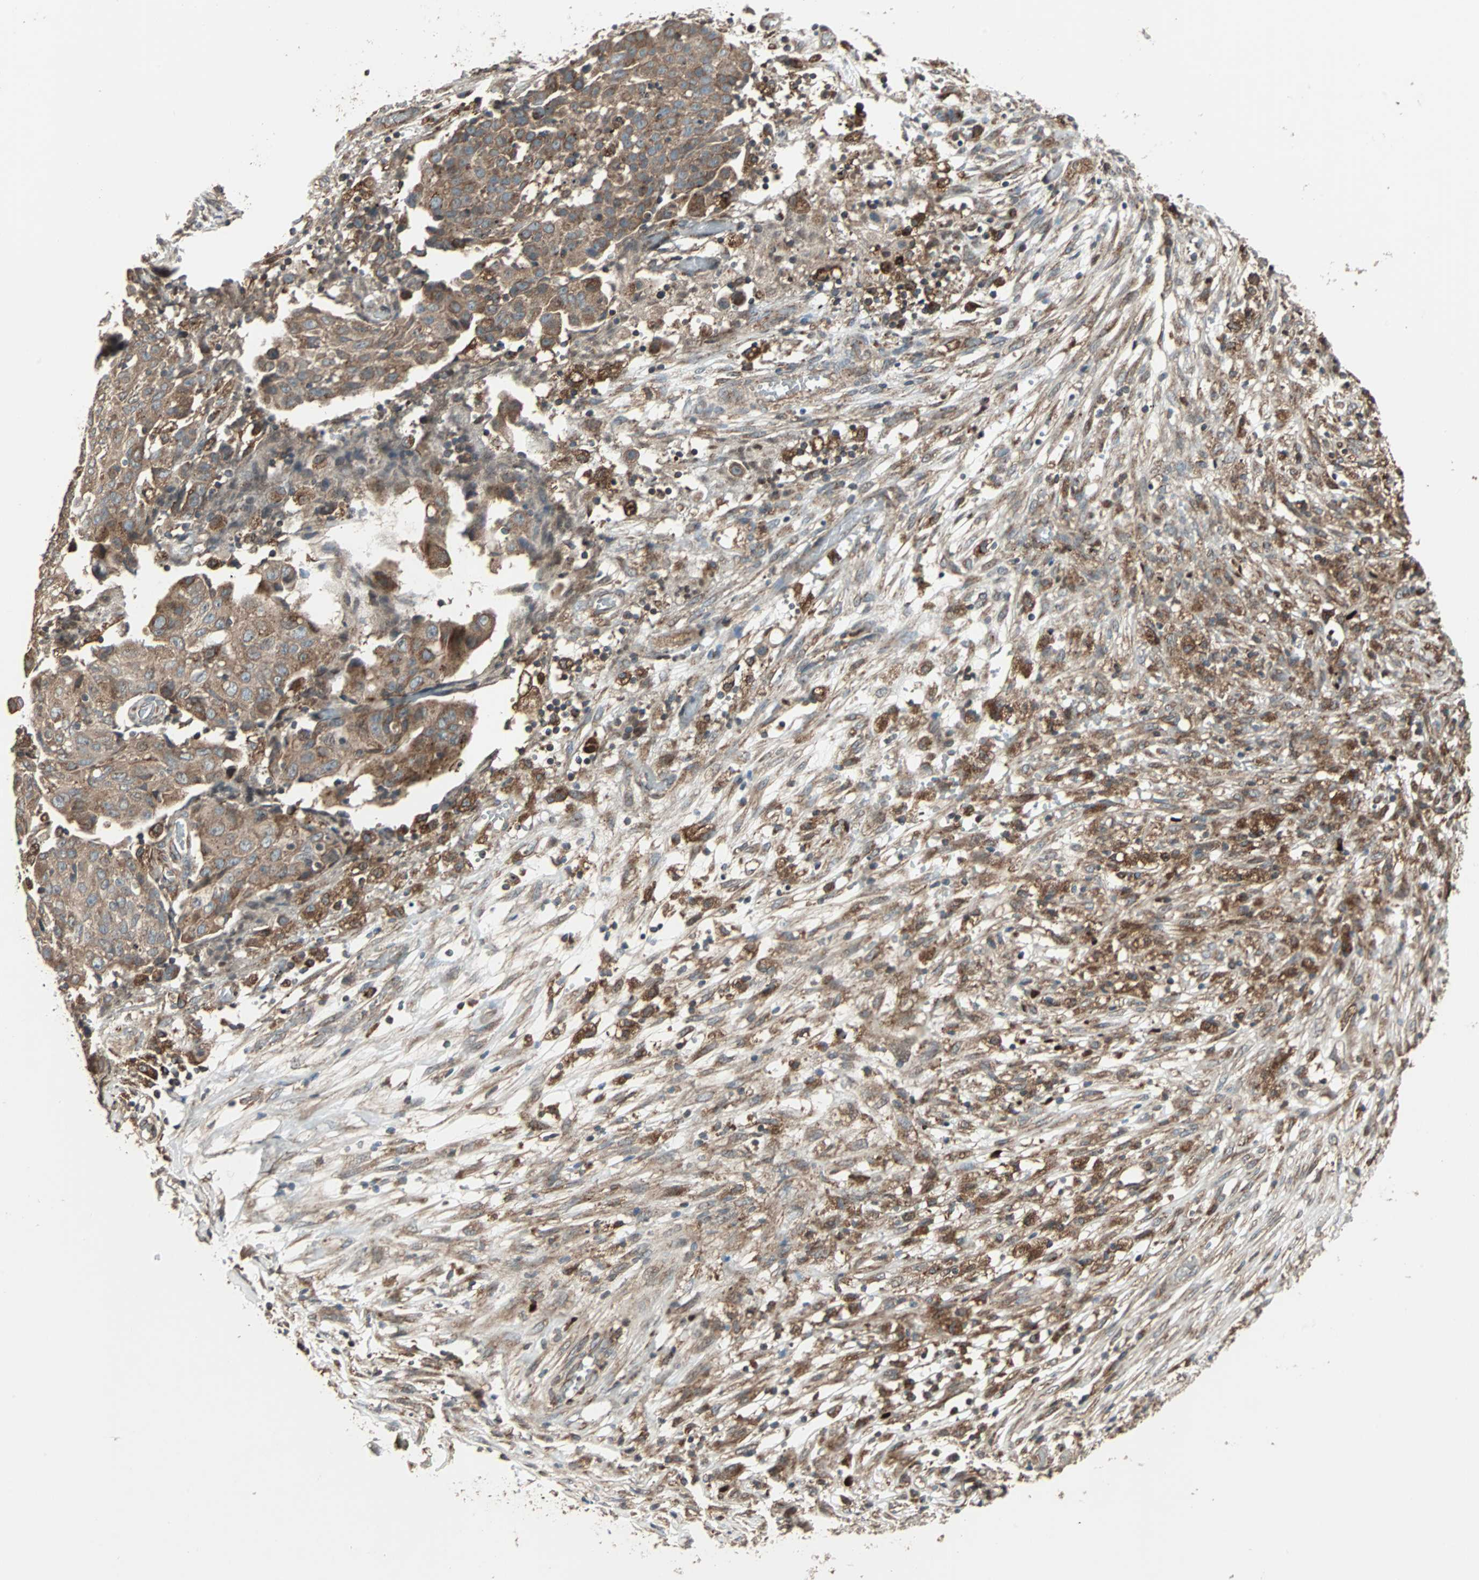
{"staining": {"intensity": "moderate", "quantity": ">75%", "location": "cytoplasmic/membranous"}, "tissue": "ovarian cancer", "cell_type": "Tumor cells", "image_type": "cancer", "snomed": [{"axis": "morphology", "description": "Carcinoma, endometroid"}, {"axis": "topography", "description": "Ovary"}], "caption": "Tumor cells exhibit medium levels of moderate cytoplasmic/membranous staining in about >75% of cells in ovarian endometroid carcinoma. (Brightfield microscopy of DAB IHC at high magnification).", "gene": "RAB7A", "patient": {"sex": "female", "age": 42}}